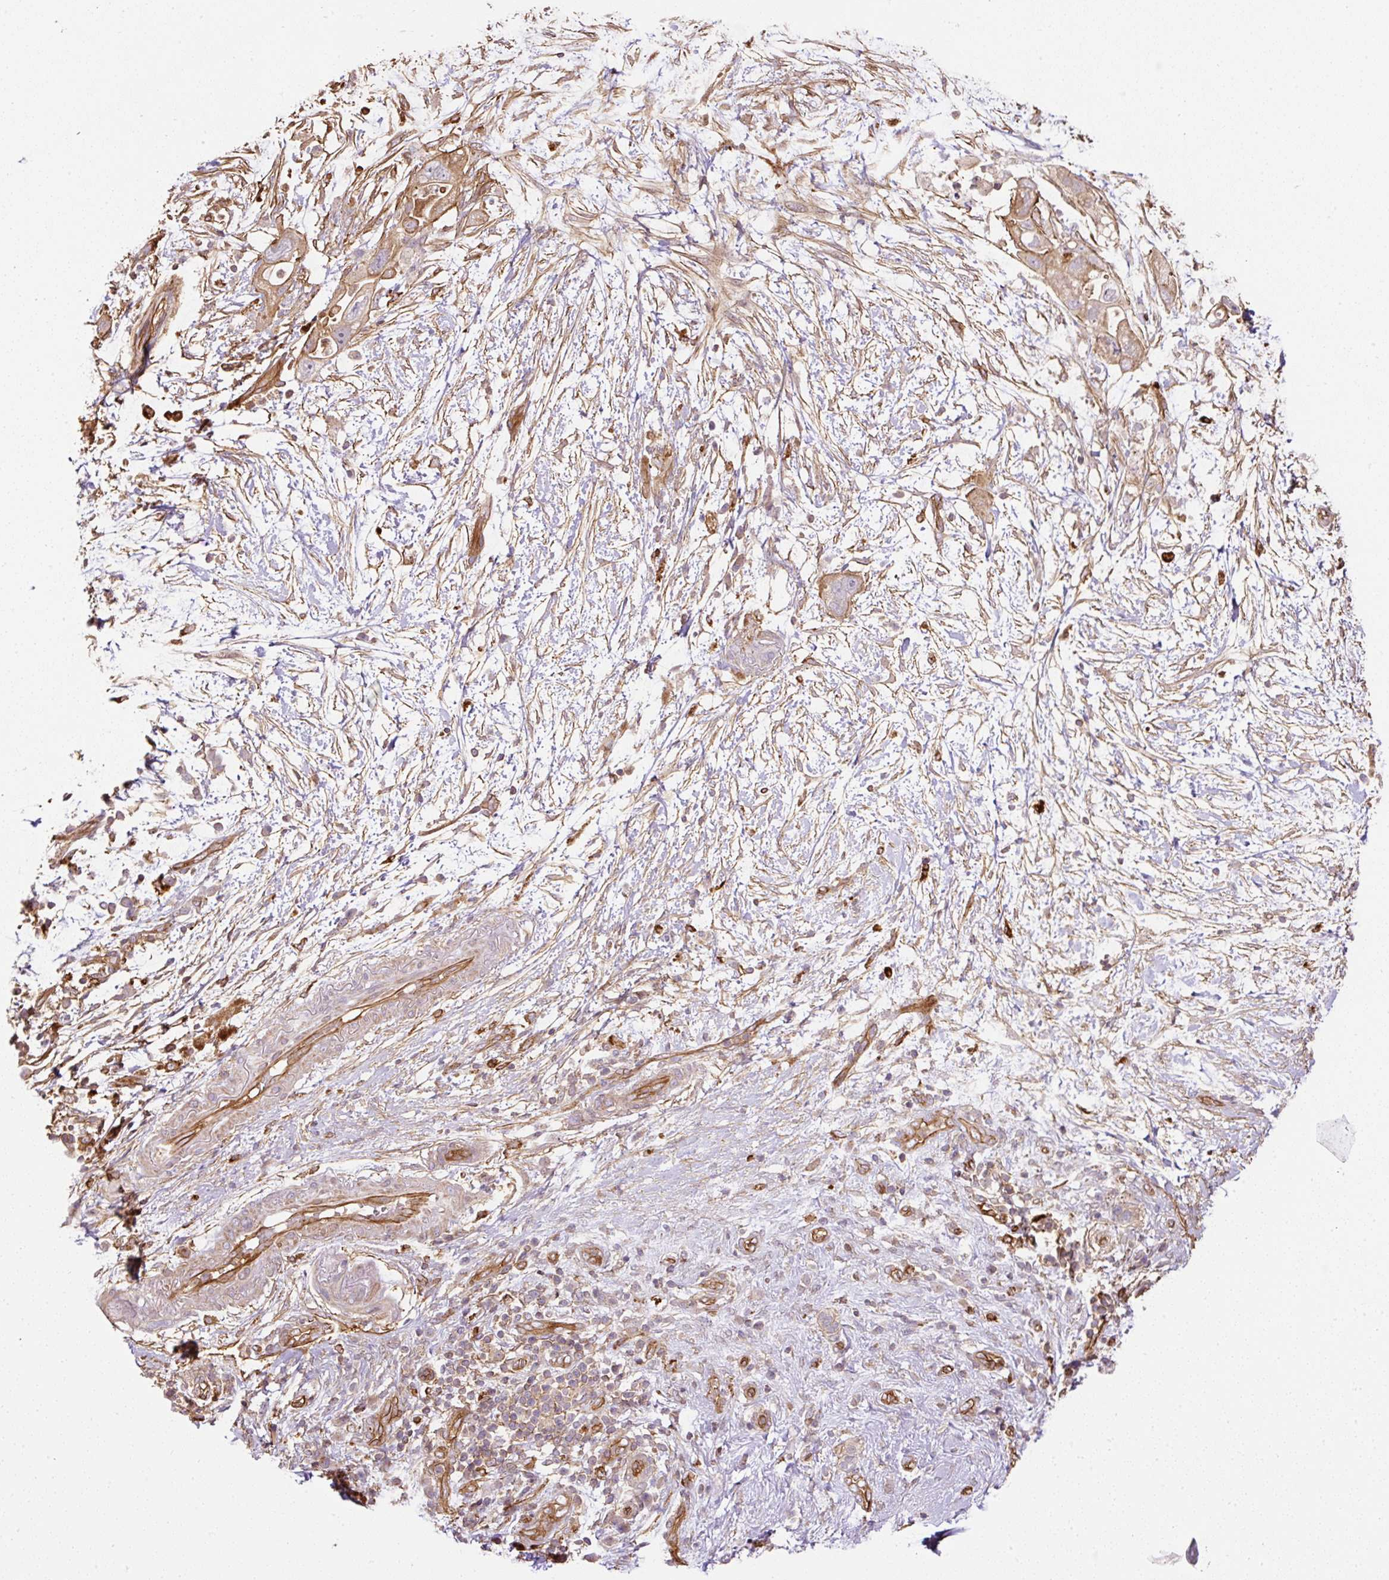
{"staining": {"intensity": "moderate", "quantity": ">75%", "location": "cytoplasmic/membranous"}, "tissue": "pancreatic cancer", "cell_type": "Tumor cells", "image_type": "cancer", "snomed": [{"axis": "morphology", "description": "Adenocarcinoma, NOS"}, {"axis": "topography", "description": "Pancreas"}], "caption": "Immunohistochemistry photomicrograph of adenocarcinoma (pancreatic) stained for a protein (brown), which displays medium levels of moderate cytoplasmic/membranous expression in about >75% of tumor cells.", "gene": "B3GALT5", "patient": {"sex": "female", "age": 72}}